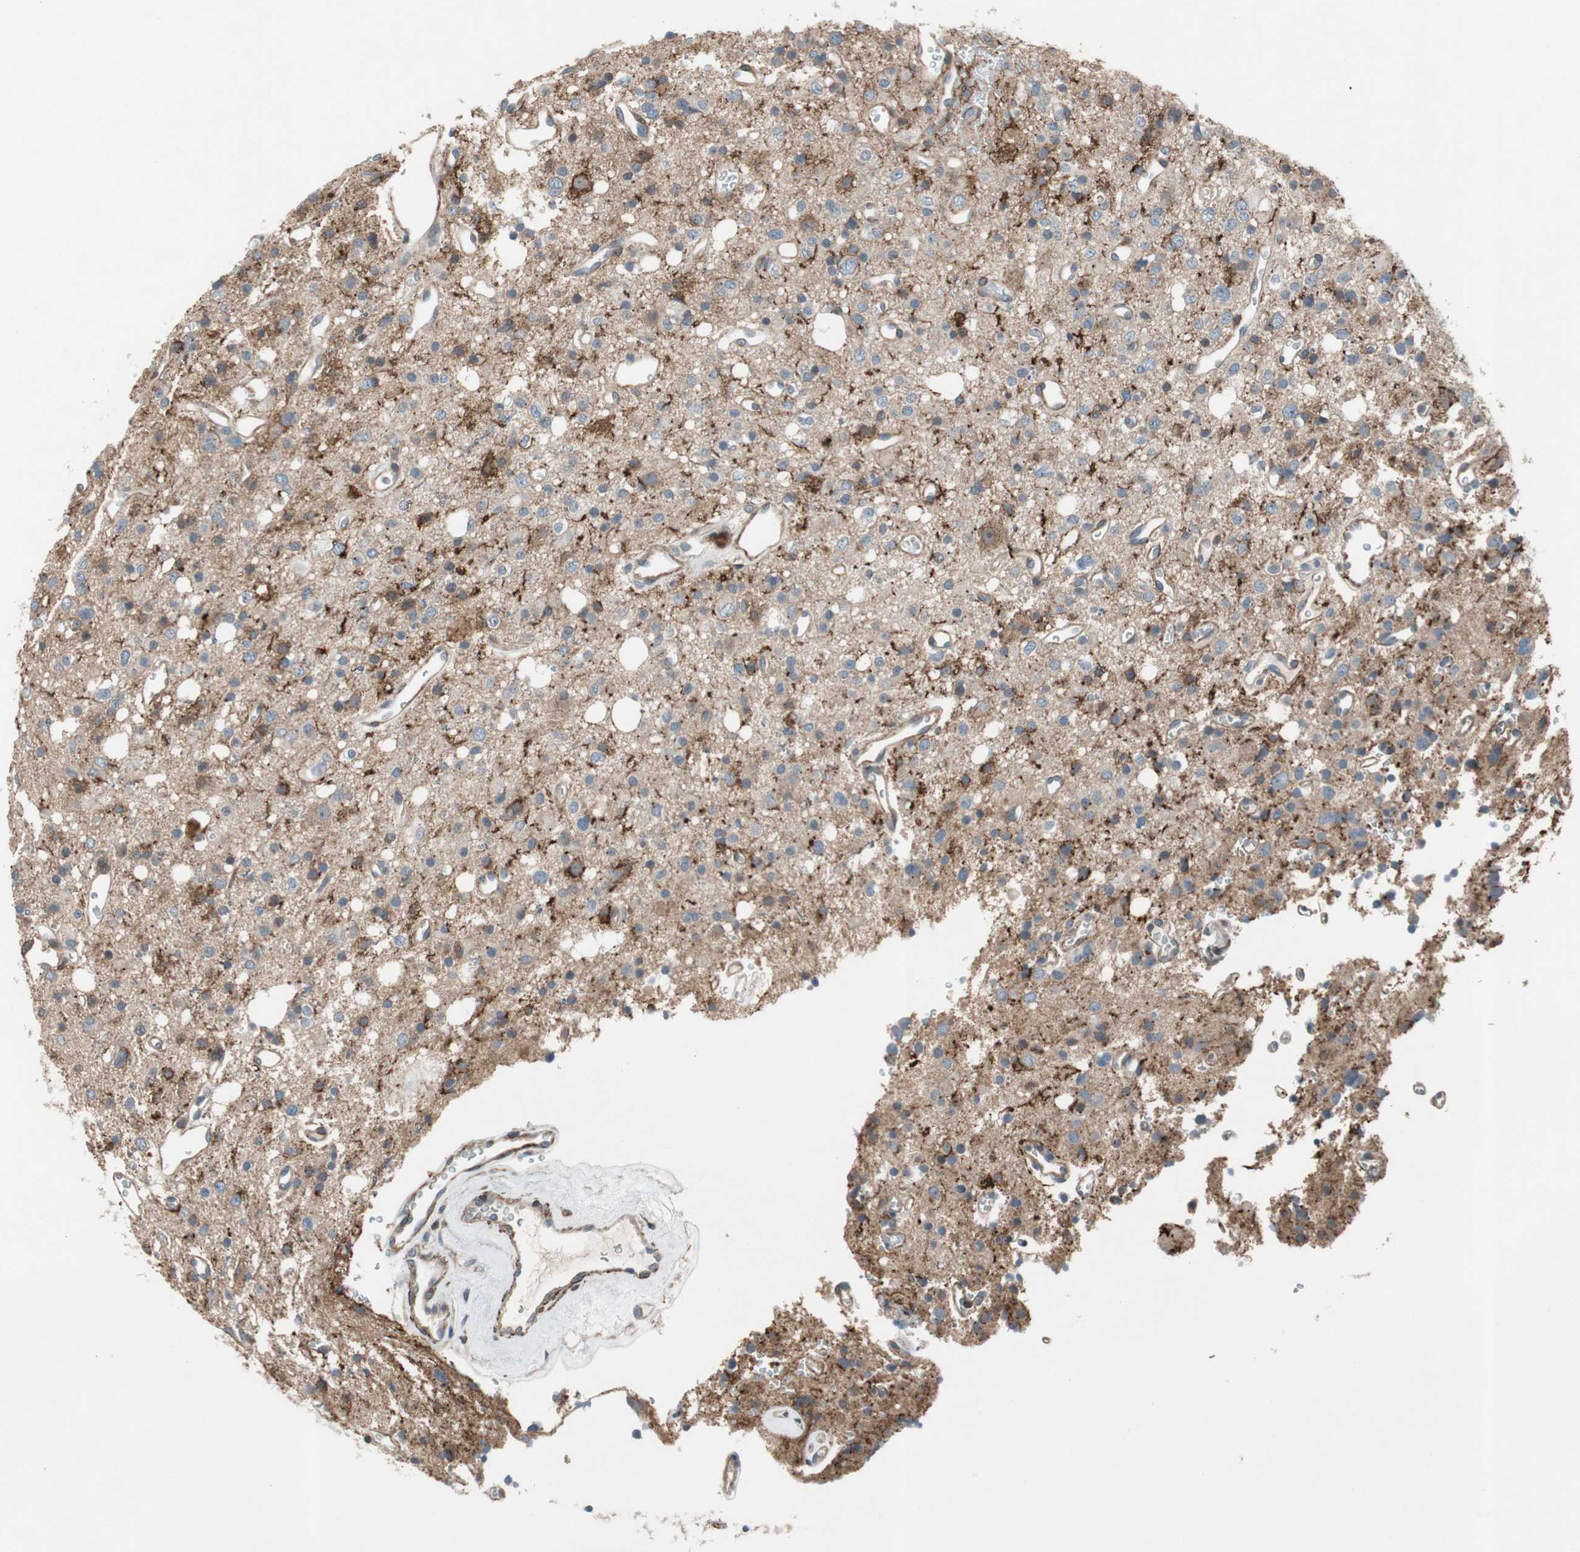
{"staining": {"intensity": "weak", "quantity": "25%-75%", "location": "cytoplasmic/membranous"}, "tissue": "glioma", "cell_type": "Tumor cells", "image_type": "cancer", "snomed": [{"axis": "morphology", "description": "Glioma, malignant, High grade"}, {"axis": "topography", "description": "Brain"}], "caption": "Immunohistochemical staining of high-grade glioma (malignant) shows weak cytoplasmic/membranous protein positivity in about 25%-75% of tumor cells. (brown staining indicates protein expression, while blue staining denotes nuclei).", "gene": "GRHL1", "patient": {"sex": "male", "age": 47}}